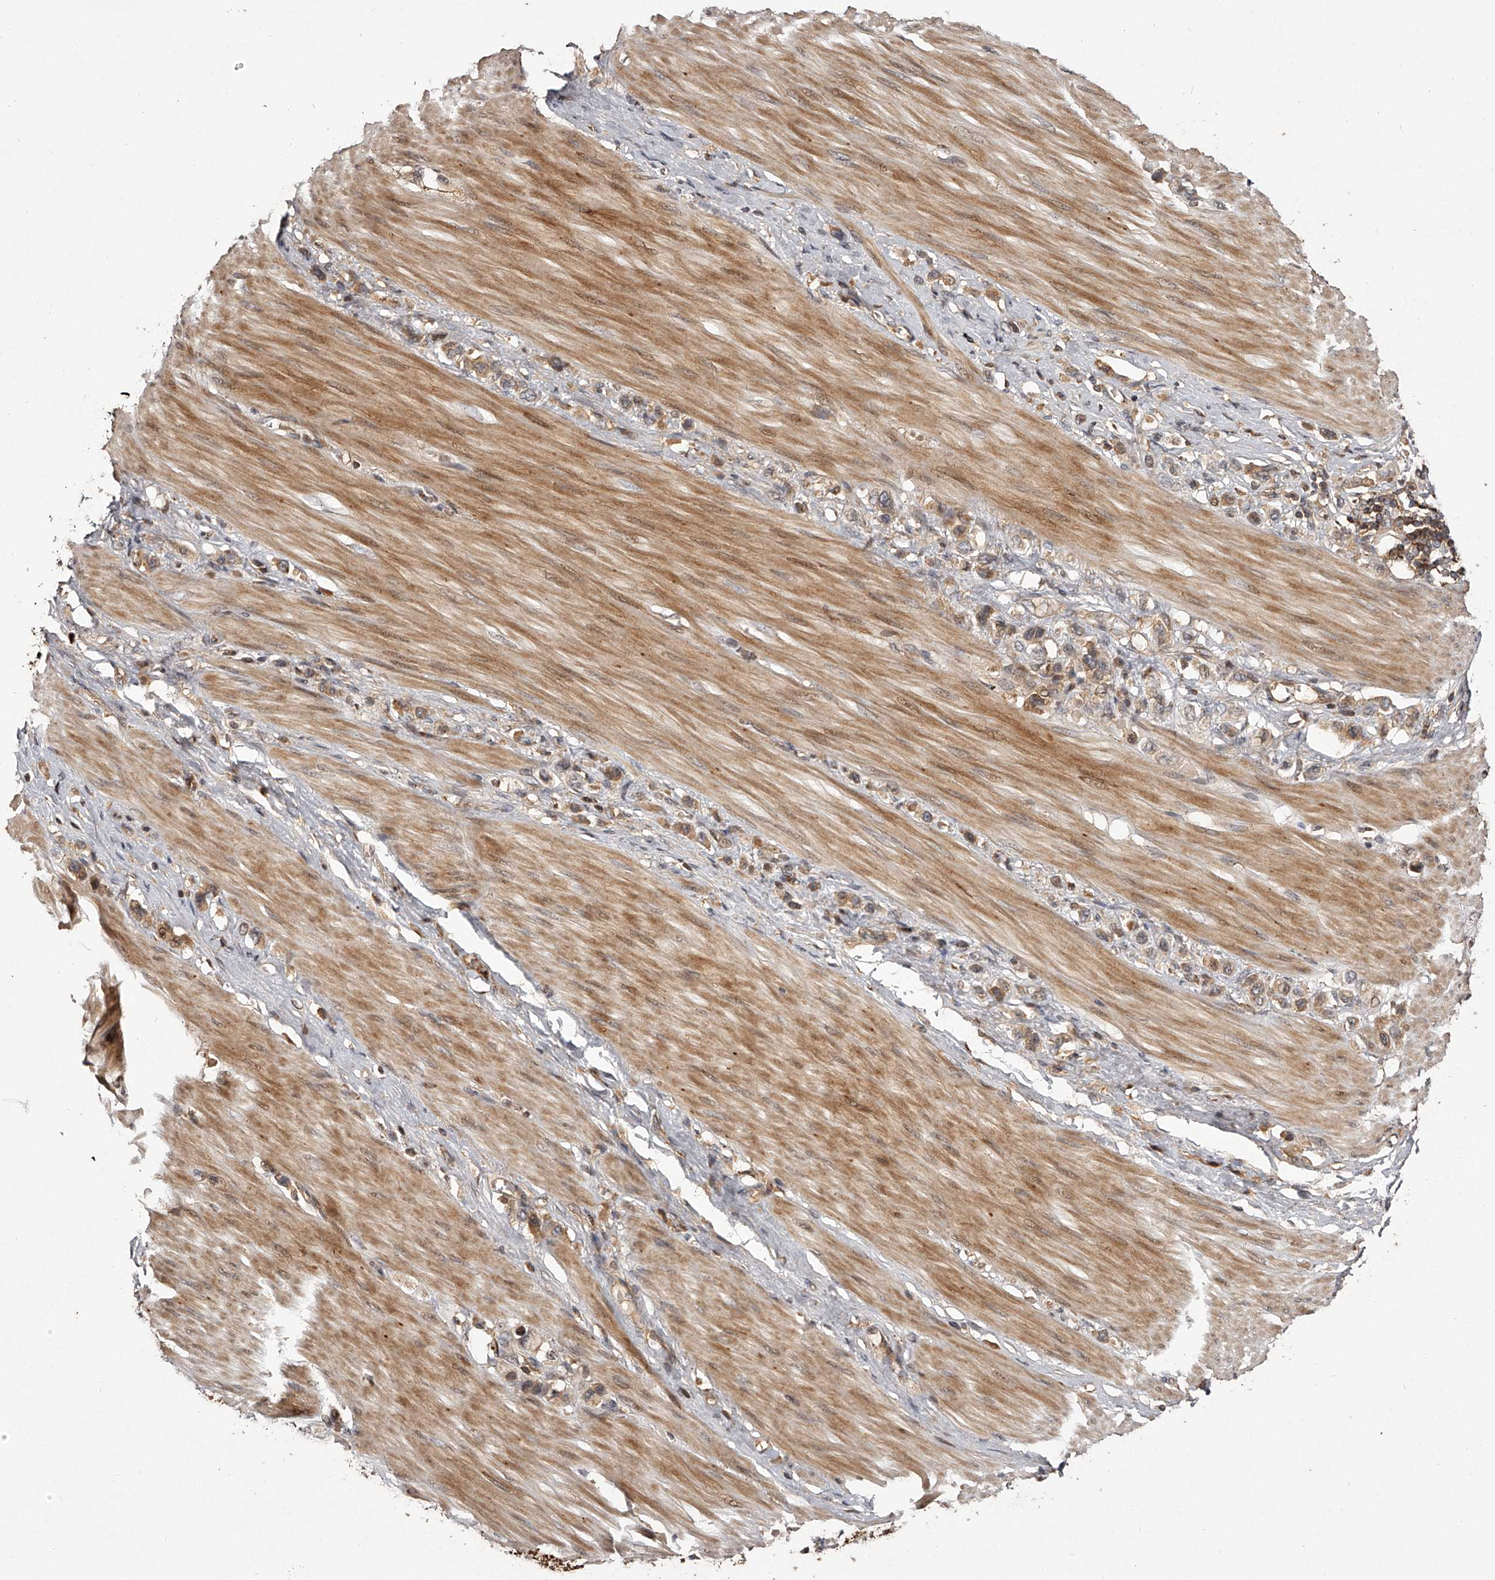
{"staining": {"intensity": "weak", "quantity": ">75%", "location": "cytoplasmic/membranous"}, "tissue": "stomach cancer", "cell_type": "Tumor cells", "image_type": "cancer", "snomed": [{"axis": "morphology", "description": "Adenocarcinoma, NOS"}, {"axis": "topography", "description": "Stomach"}], "caption": "Tumor cells exhibit low levels of weak cytoplasmic/membranous positivity in approximately >75% of cells in stomach cancer (adenocarcinoma).", "gene": "CRYZL1", "patient": {"sex": "female", "age": 65}}